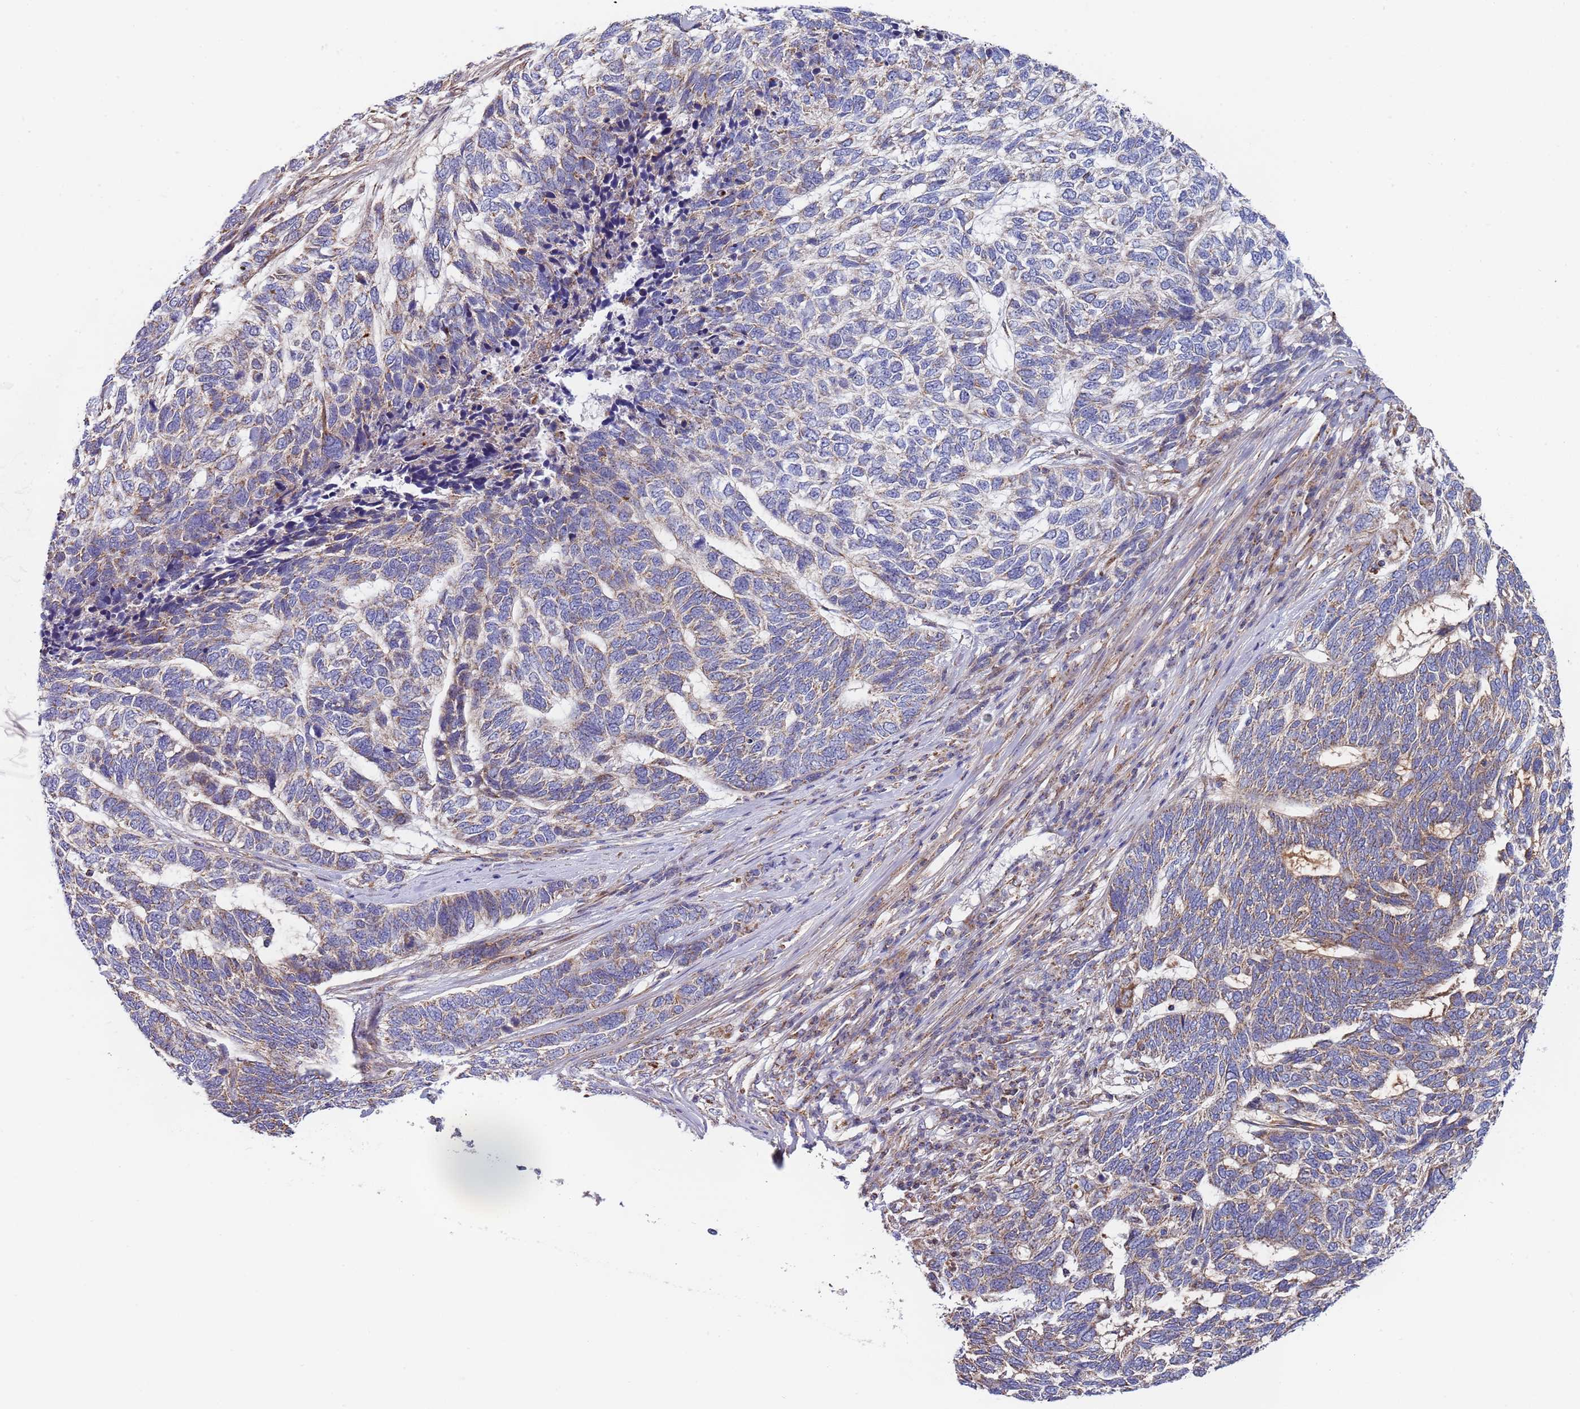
{"staining": {"intensity": "weak", "quantity": "25%-75%", "location": "cytoplasmic/membranous"}, "tissue": "skin cancer", "cell_type": "Tumor cells", "image_type": "cancer", "snomed": [{"axis": "morphology", "description": "Basal cell carcinoma"}, {"axis": "topography", "description": "Skin"}], "caption": "A low amount of weak cytoplasmic/membranous staining is seen in about 25%-75% of tumor cells in basal cell carcinoma (skin) tissue. Nuclei are stained in blue.", "gene": "PWWP3A", "patient": {"sex": "female", "age": 65}}